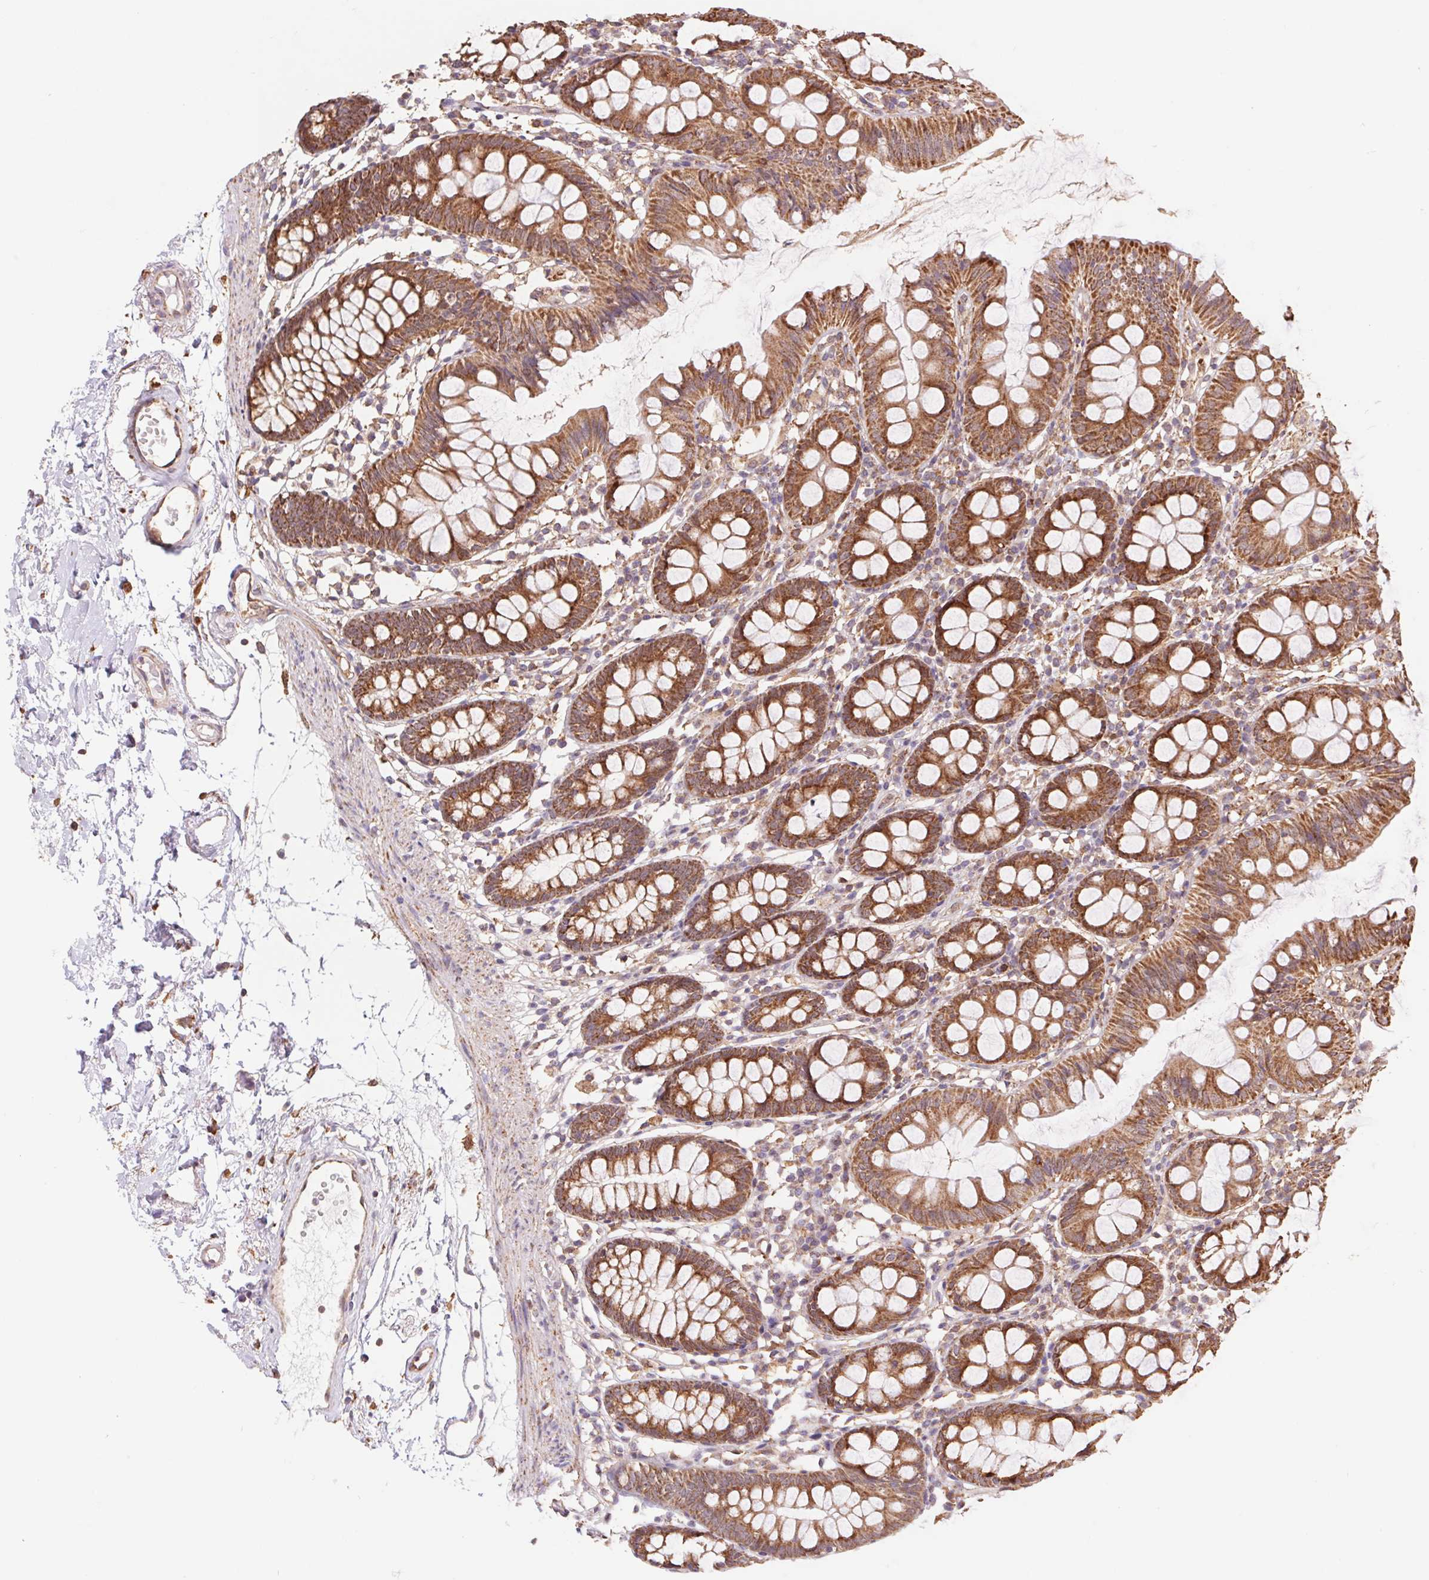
{"staining": {"intensity": "moderate", "quantity": ">75%", "location": "cytoplasmic/membranous"}, "tissue": "colon", "cell_type": "Endothelial cells", "image_type": "normal", "snomed": [{"axis": "morphology", "description": "Normal tissue, NOS"}, {"axis": "topography", "description": "Colon"}], "caption": "Protein expression analysis of unremarkable human colon reveals moderate cytoplasmic/membranous expression in approximately >75% of endothelial cells. Nuclei are stained in blue.", "gene": "URM1", "patient": {"sex": "female", "age": 84}}